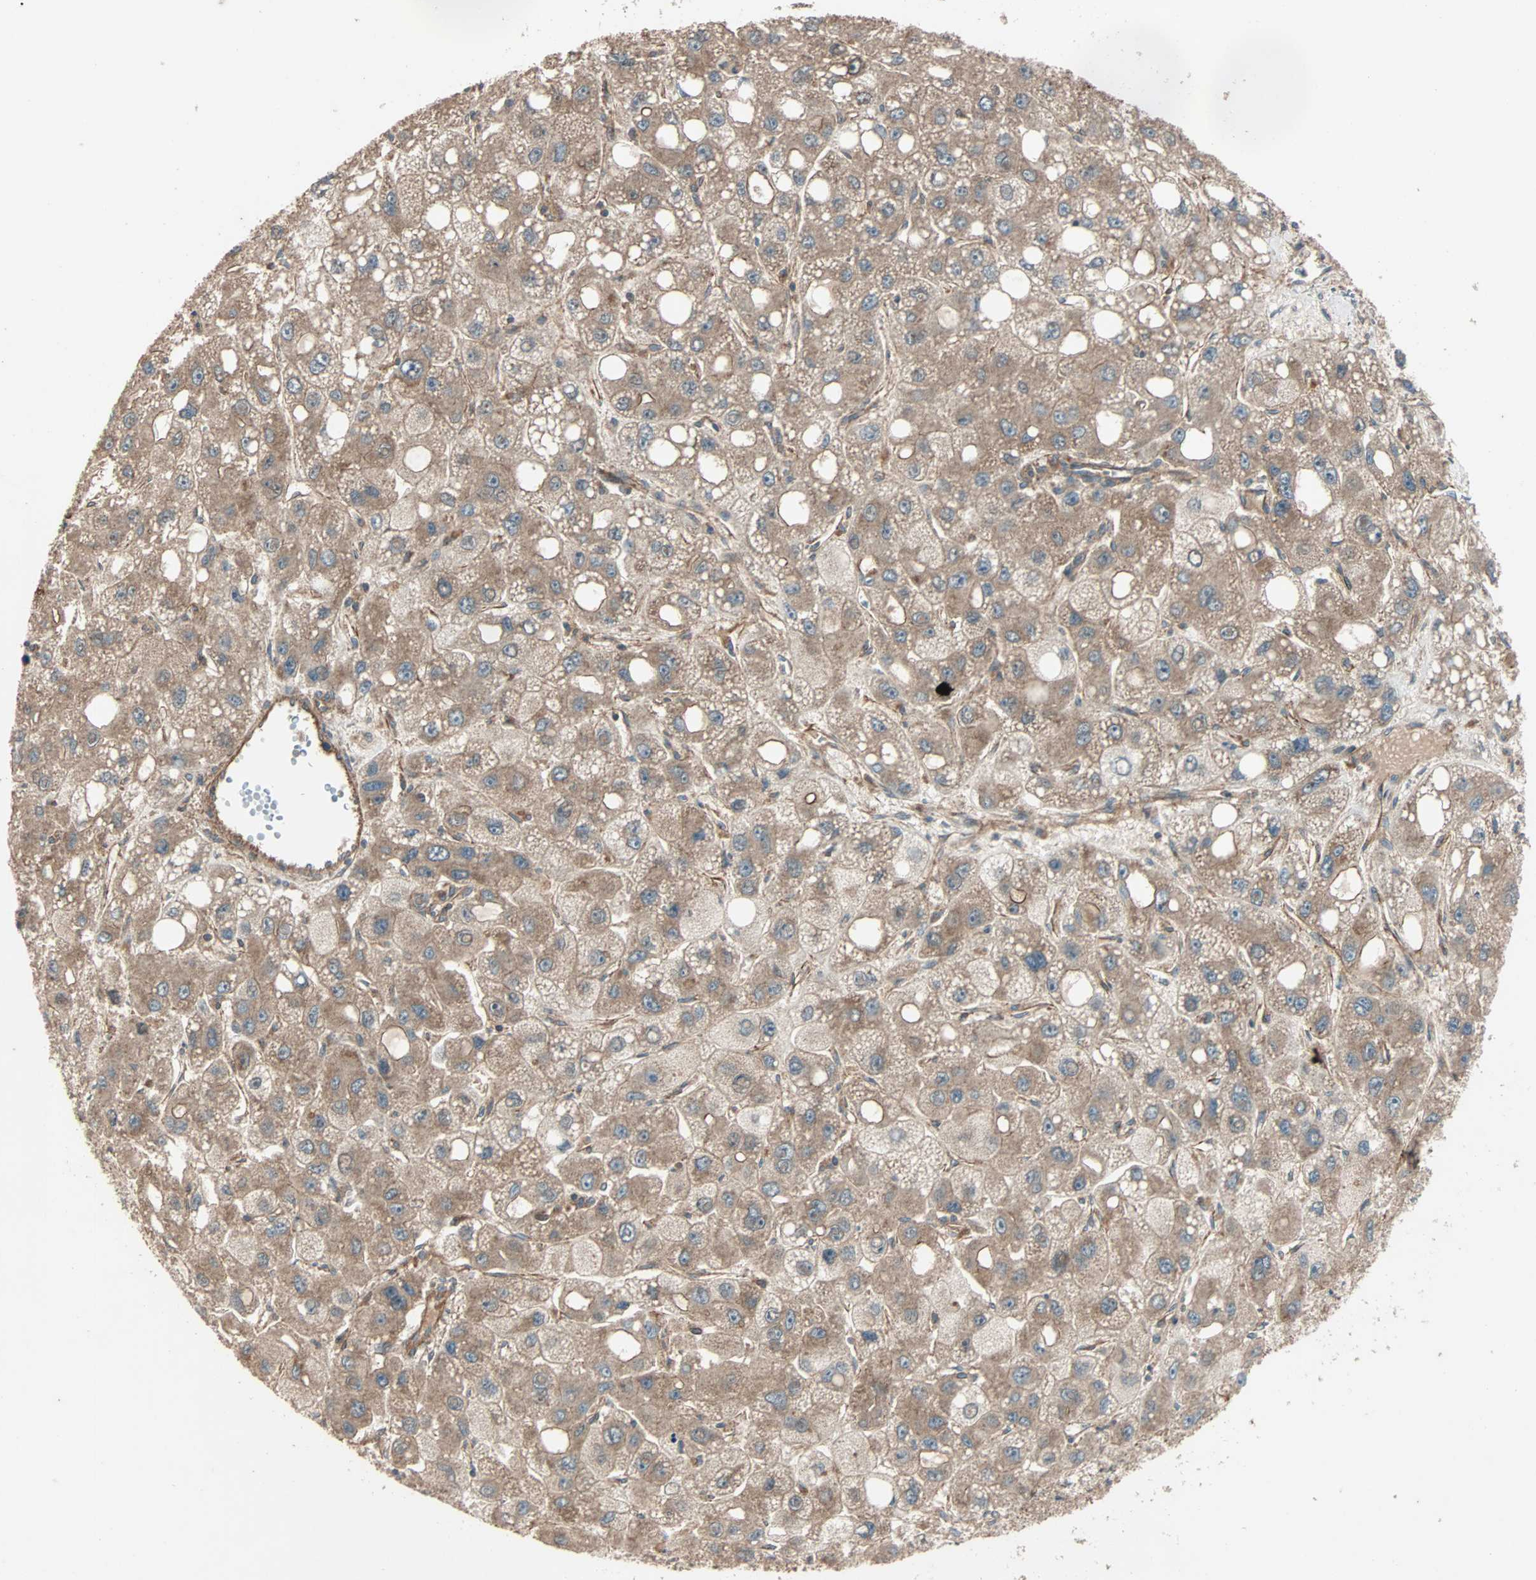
{"staining": {"intensity": "moderate", "quantity": ">75%", "location": "cytoplasmic/membranous"}, "tissue": "liver cancer", "cell_type": "Tumor cells", "image_type": "cancer", "snomed": [{"axis": "morphology", "description": "Carcinoma, Hepatocellular, NOS"}, {"axis": "topography", "description": "Liver"}], "caption": "About >75% of tumor cells in human hepatocellular carcinoma (liver) display moderate cytoplasmic/membranous protein staining as visualized by brown immunohistochemical staining.", "gene": "GCK", "patient": {"sex": "male", "age": 55}}